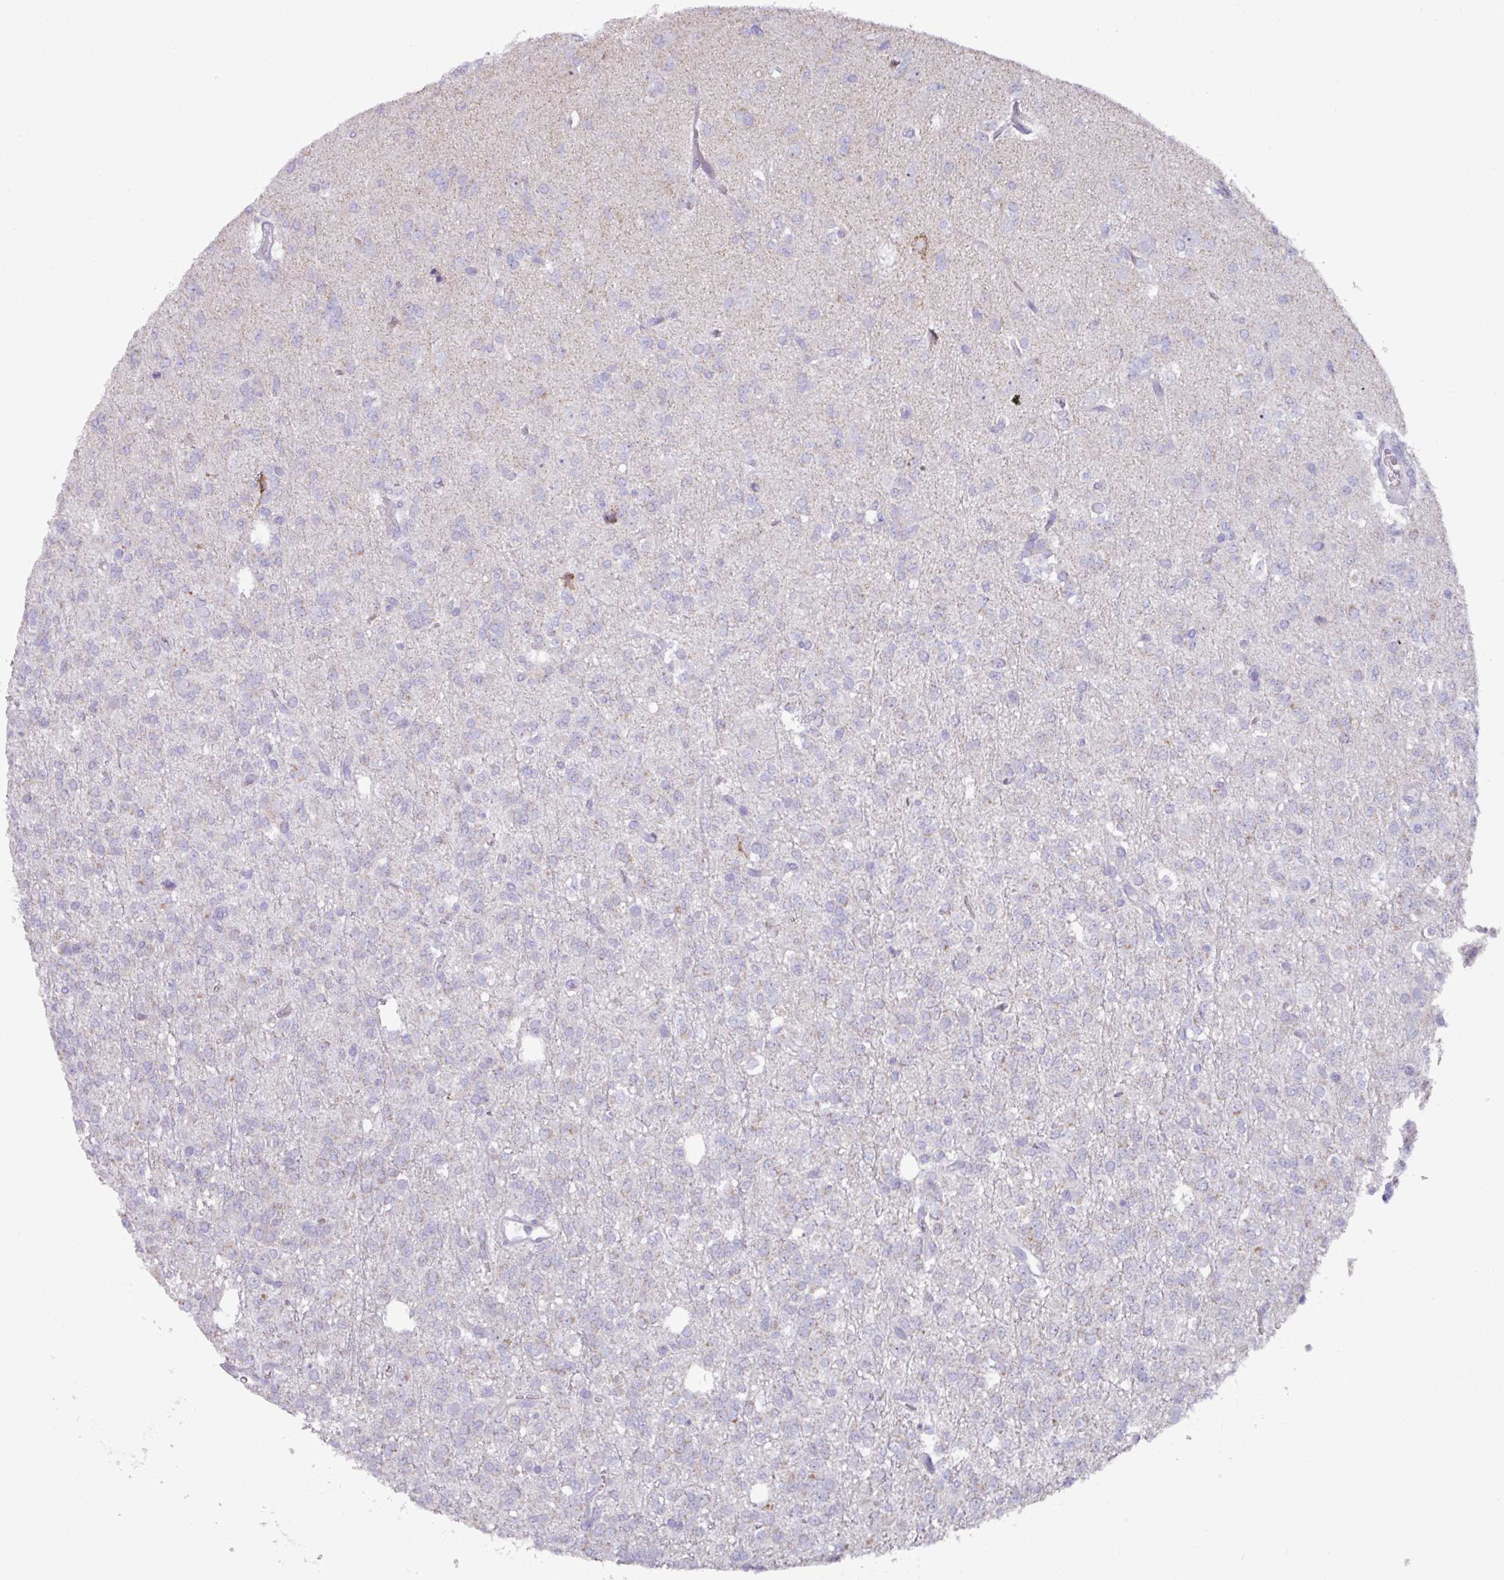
{"staining": {"intensity": "negative", "quantity": "none", "location": "none"}, "tissue": "glioma", "cell_type": "Tumor cells", "image_type": "cancer", "snomed": [{"axis": "morphology", "description": "Glioma, malignant, Low grade"}, {"axis": "topography", "description": "Brain"}], "caption": "High power microscopy micrograph of an immunohistochemistry micrograph of glioma, revealing no significant staining in tumor cells.", "gene": "MT-ND4", "patient": {"sex": "female", "age": 33}}